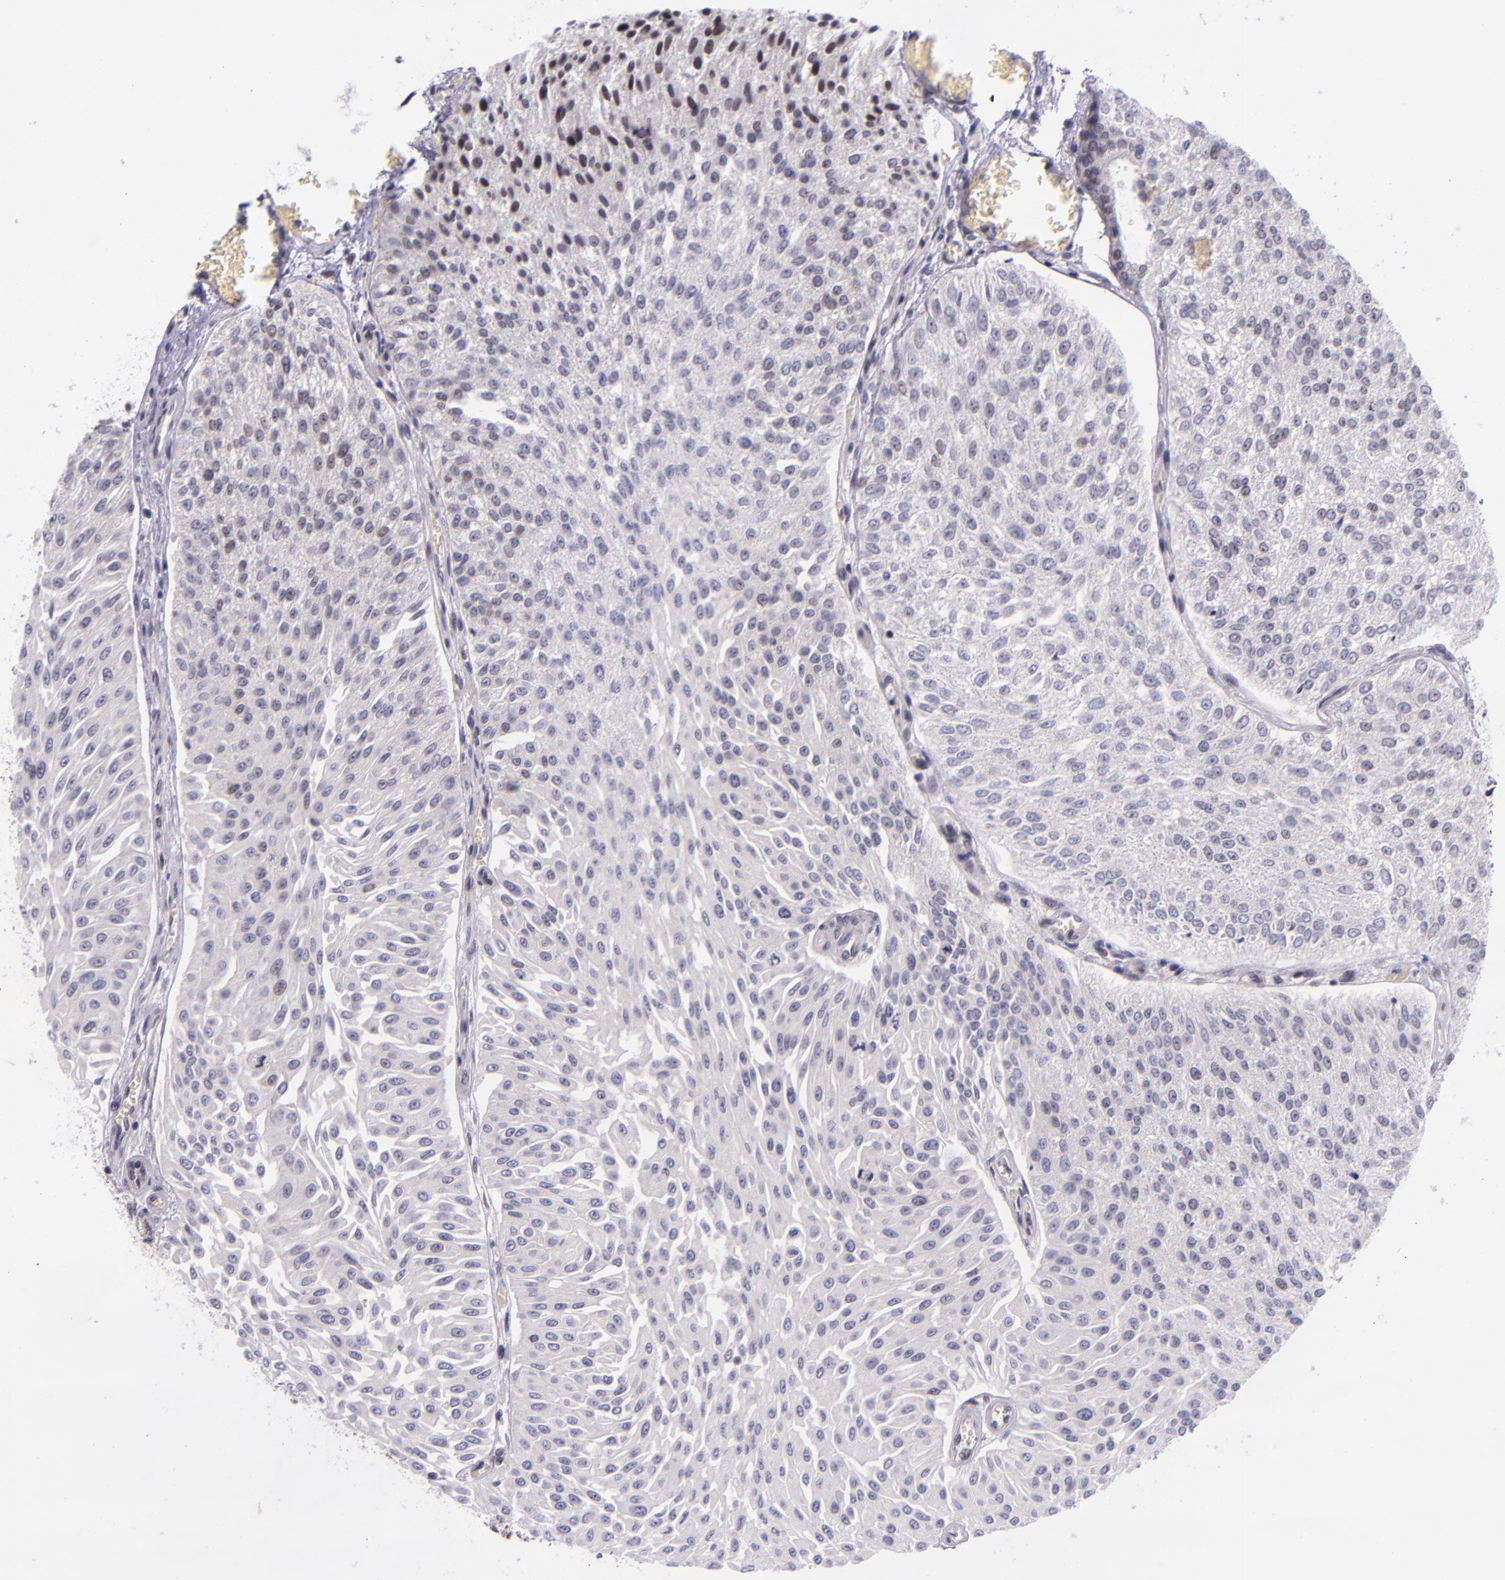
{"staining": {"intensity": "weak", "quantity": "<25%", "location": "nuclear"}, "tissue": "urothelial cancer", "cell_type": "Tumor cells", "image_type": "cancer", "snomed": [{"axis": "morphology", "description": "Urothelial carcinoma, Low grade"}, {"axis": "topography", "description": "Urinary bladder"}], "caption": "Low-grade urothelial carcinoma was stained to show a protein in brown. There is no significant positivity in tumor cells.", "gene": "GPKOW", "patient": {"sex": "male", "age": 86}}